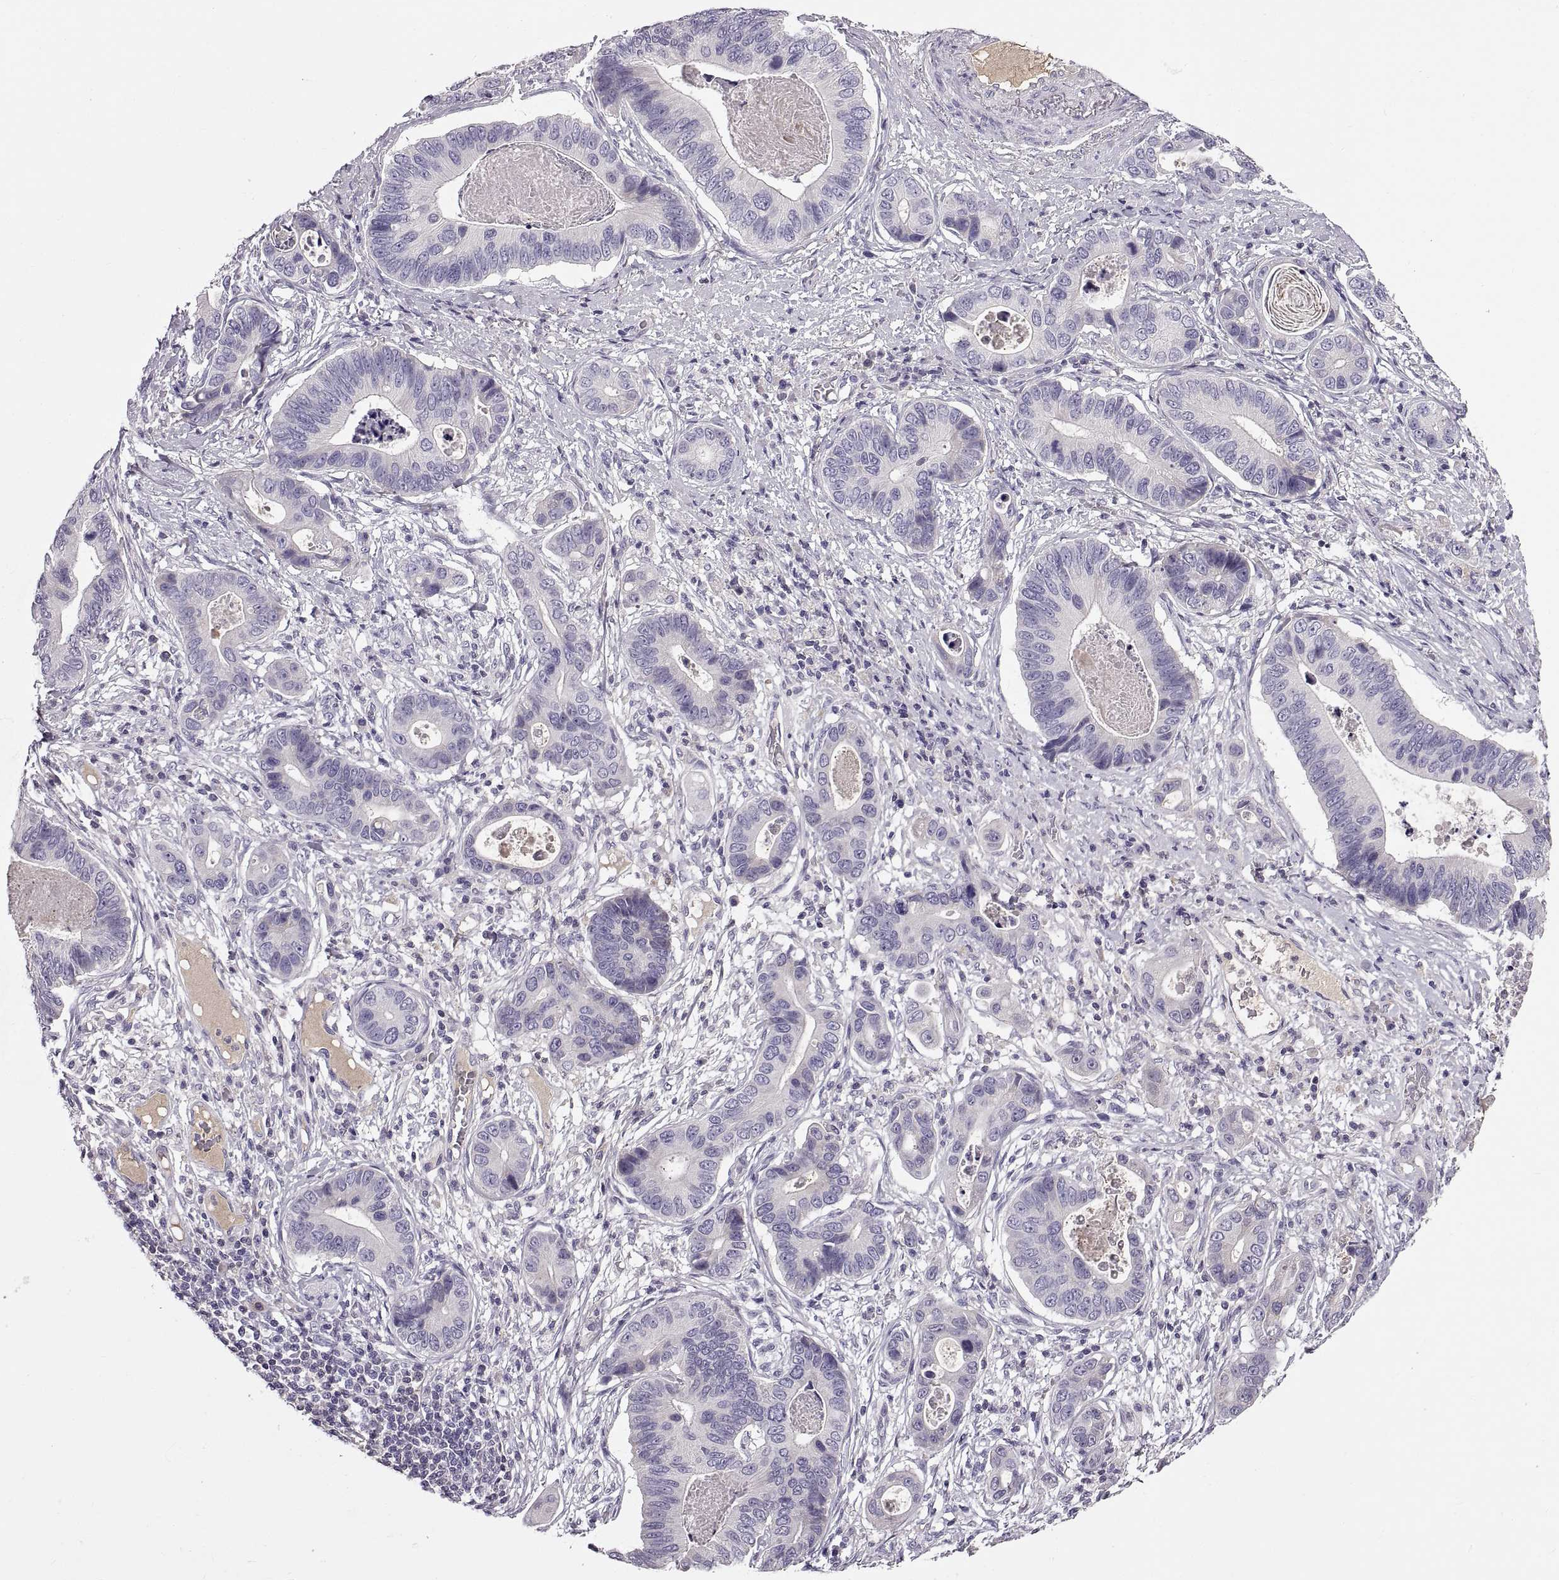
{"staining": {"intensity": "negative", "quantity": "none", "location": "none"}, "tissue": "stomach cancer", "cell_type": "Tumor cells", "image_type": "cancer", "snomed": [{"axis": "morphology", "description": "Adenocarcinoma, NOS"}, {"axis": "topography", "description": "Stomach"}], "caption": "A micrograph of human stomach cancer is negative for staining in tumor cells.", "gene": "ADAM32", "patient": {"sex": "male", "age": 84}}